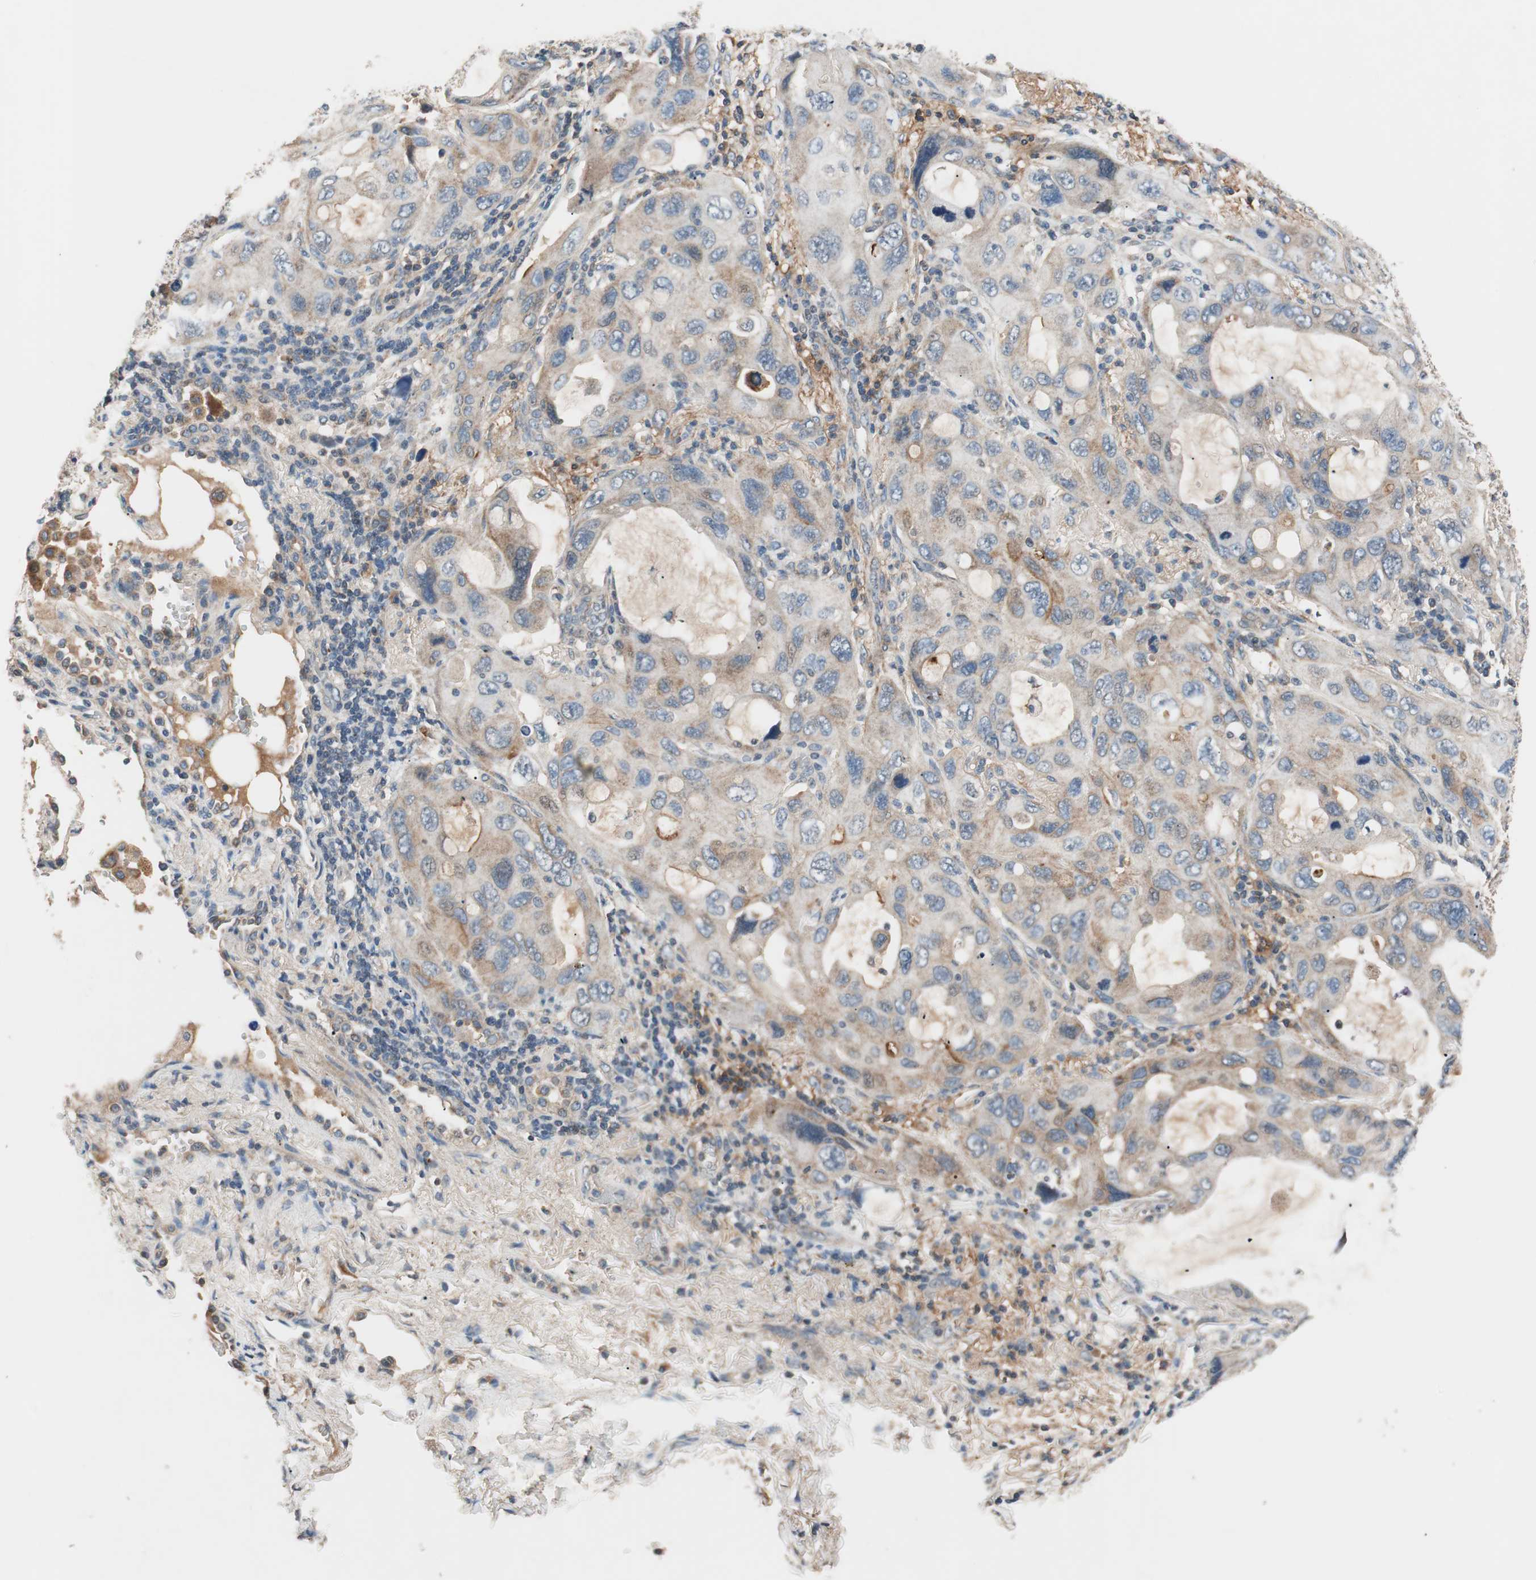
{"staining": {"intensity": "weak", "quantity": "25%-75%", "location": "cytoplasmic/membranous"}, "tissue": "lung cancer", "cell_type": "Tumor cells", "image_type": "cancer", "snomed": [{"axis": "morphology", "description": "Squamous cell carcinoma, NOS"}, {"axis": "topography", "description": "Lung"}], "caption": "Immunohistochemistry (IHC) of lung cancer (squamous cell carcinoma) exhibits low levels of weak cytoplasmic/membranous positivity in approximately 25%-75% of tumor cells.", "gene": "HPN", "patient": {"sex": "female", "age": 73}}